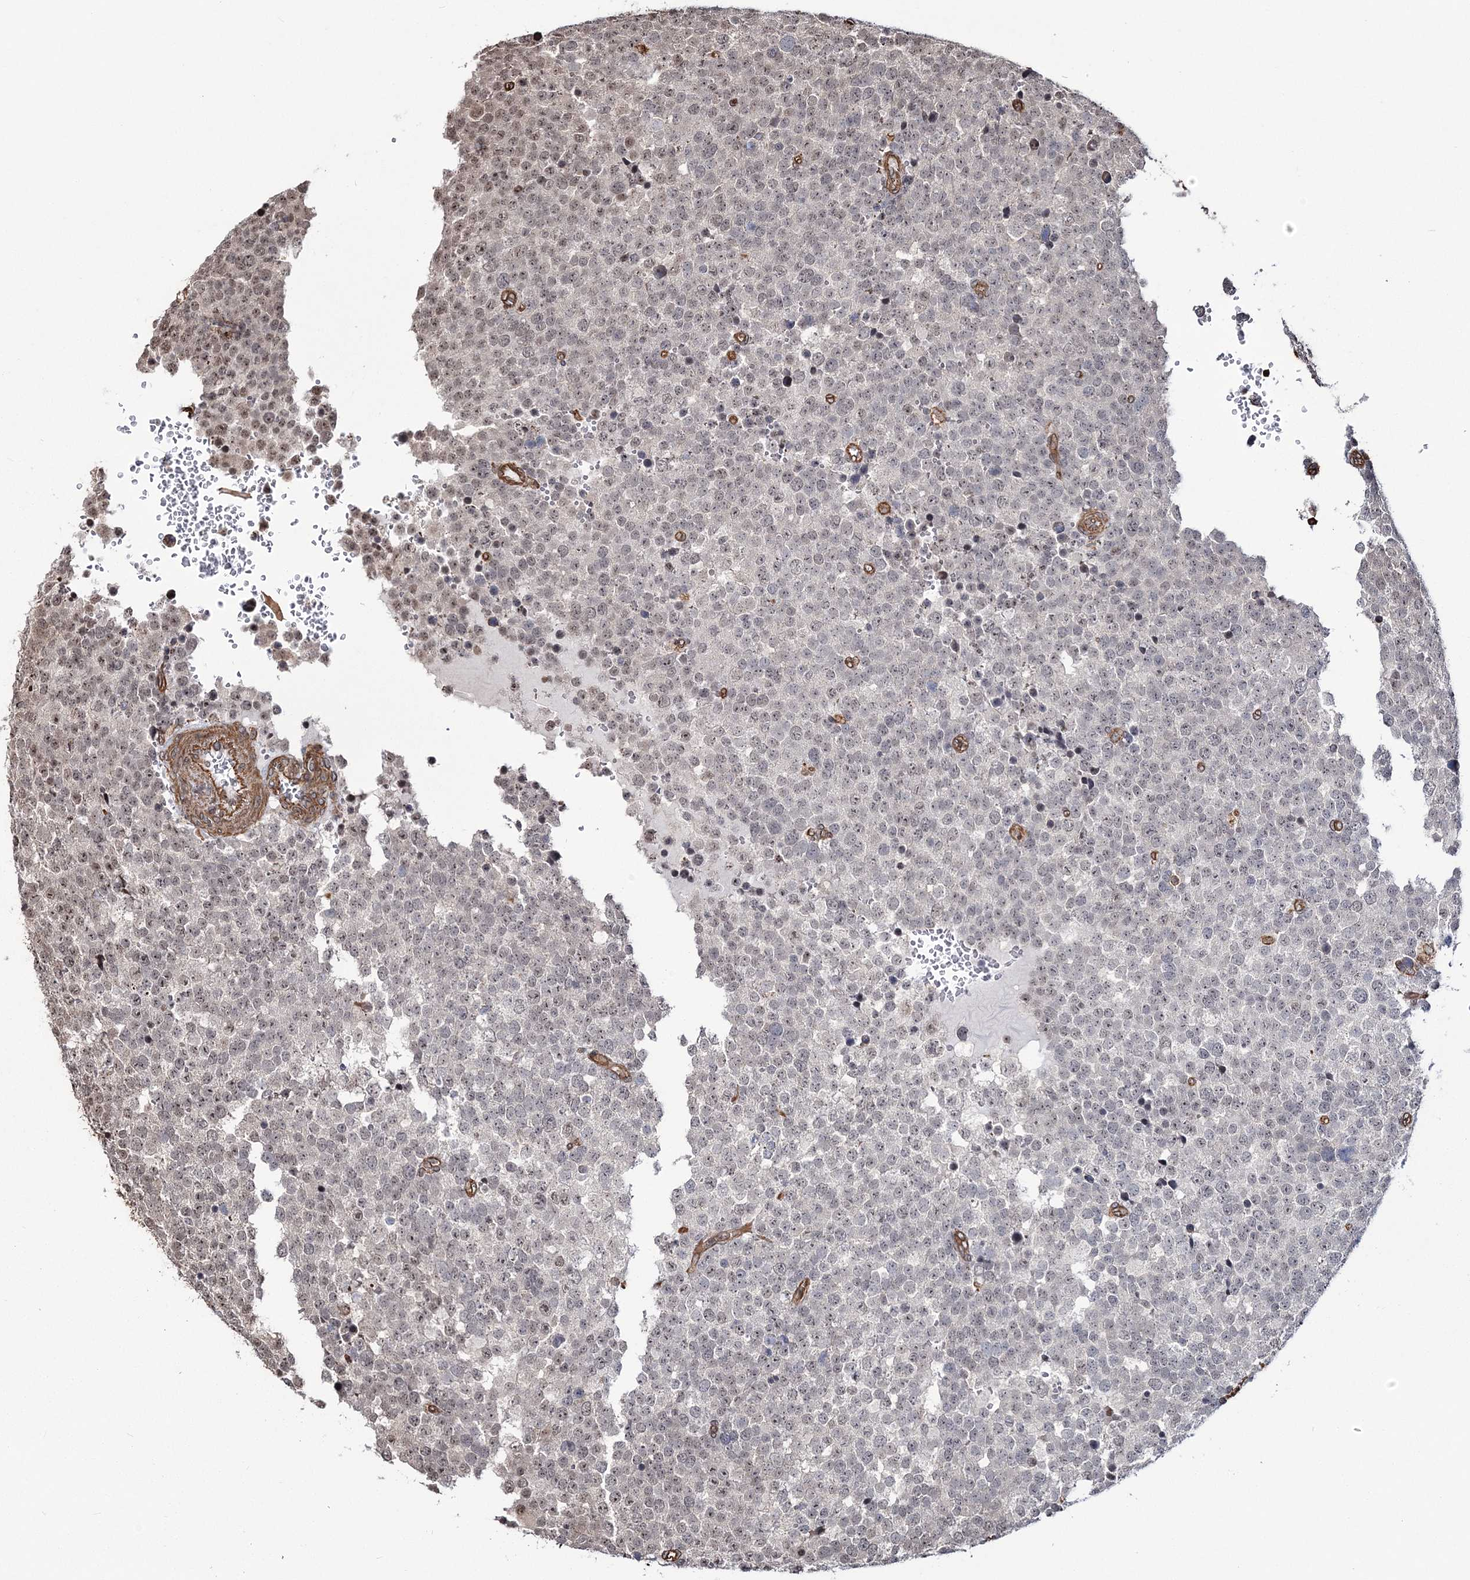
{"staining": {"intensity": "weak", "quantity": "25%-75%", "location": "nuclear"}, "tissue": "testis cancer", "cell_type": "Tumor cells", "image_type": "cancer", "snomed": [{"axis": "morphology", "description": "Seminoma, NOS"}, {"axis": "topography", "description": "Testis"}], "caption": "Immunohistochemical staining of human testis cancer reveals weak nuclear protein staining in approximately 25%-75% of tumor cells.", "gene": "ATP11B", "patient": {"sex": "male", "age": 71}}